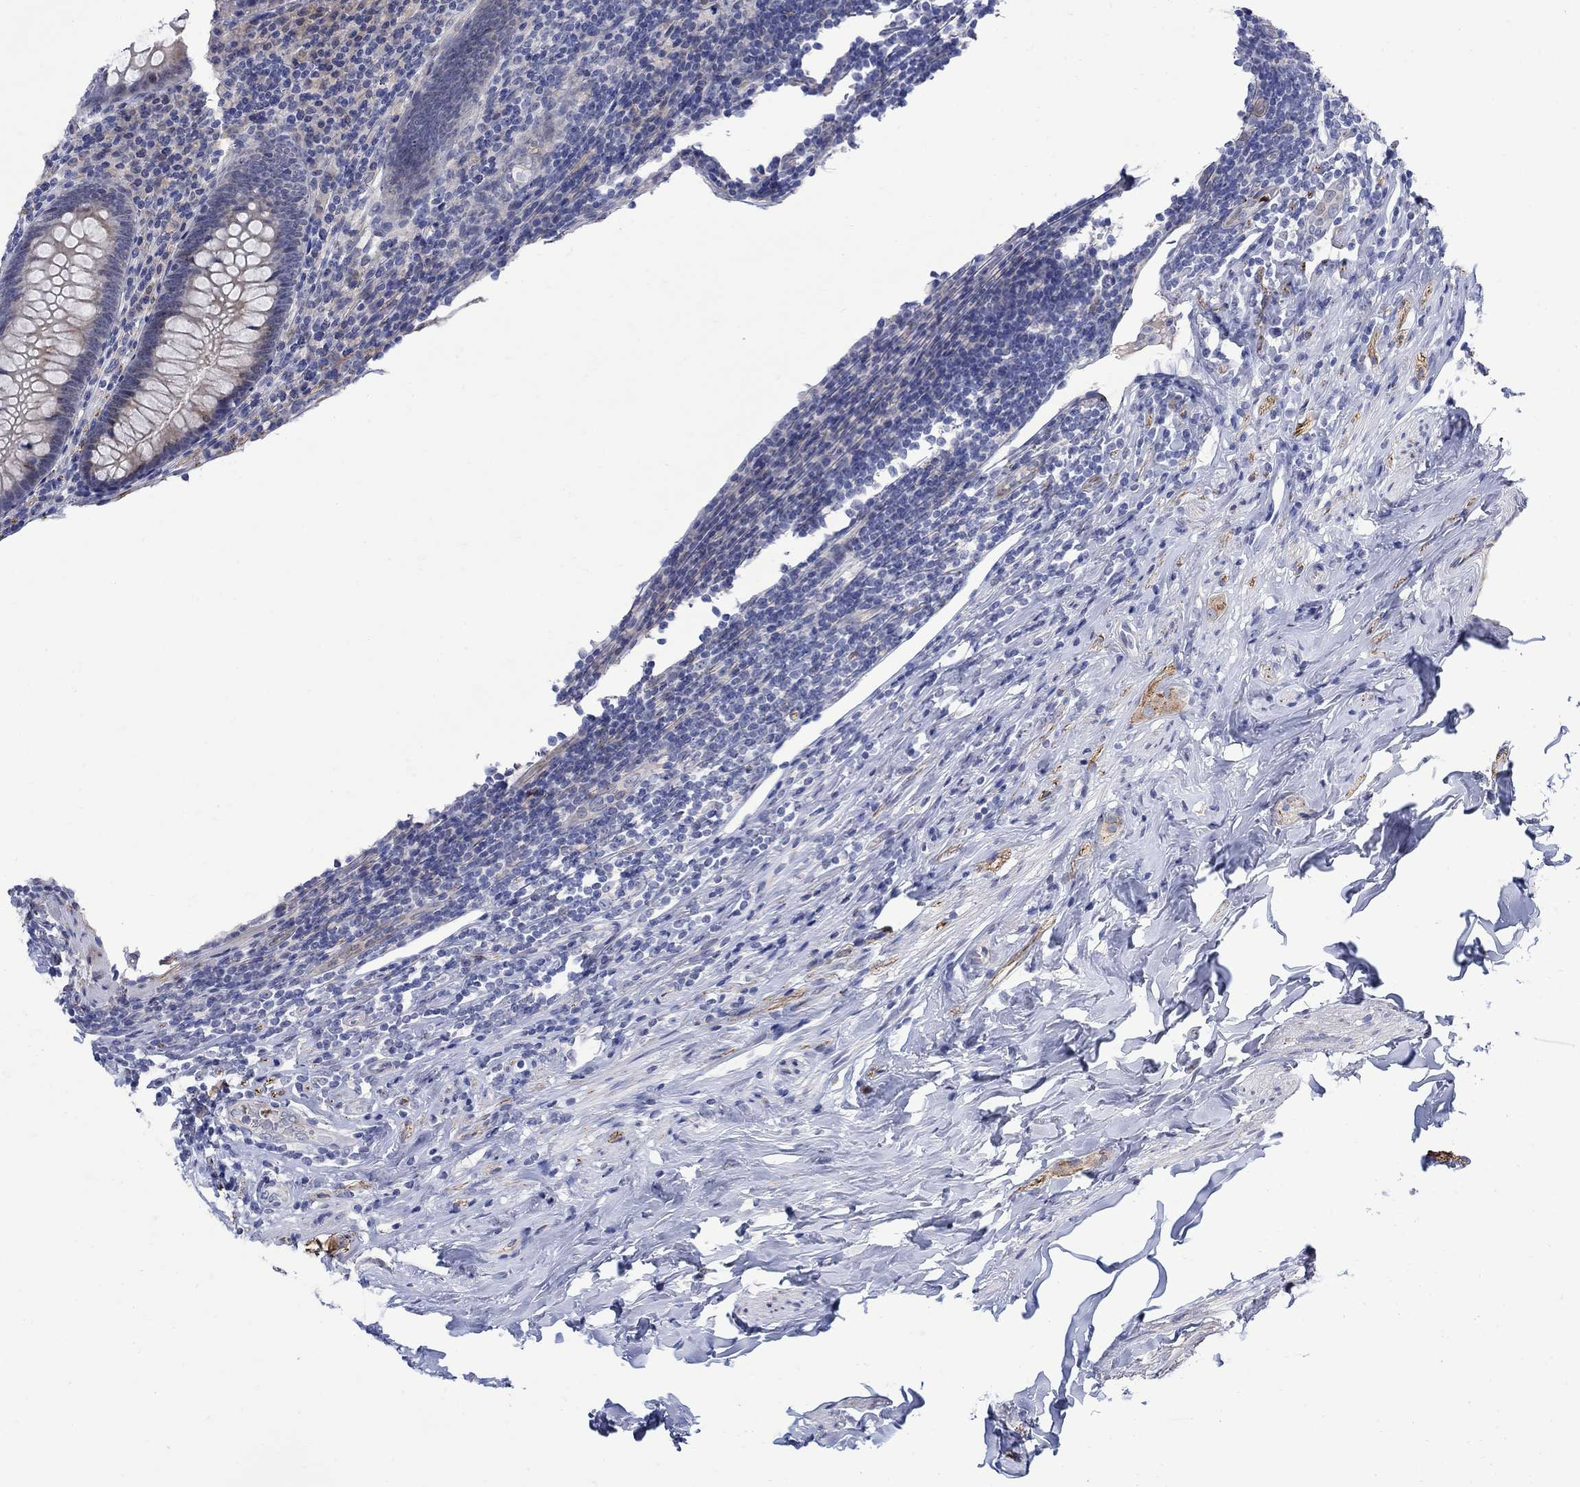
{"staining": {"intensity": "negative", "quantity": "none", "location": "none"}, "tissue": "appendix", "cell_type": "Glandular cells", "image_type": "normal", "snomed": [{"axis": "morphology", "description": "Normal tissue, NOS"}, {"axis": "topography", "description": "Appendix"}], "caption": "A high-resolution photomicrograph shows immunohistochemistry staining of benign appendix, which demonstrates no significant positivity in glandular cells. (DAB immunohistochemistry, high magnification).", "gene": "DLK1", "patient": {"sex": "male", "age": 47}}